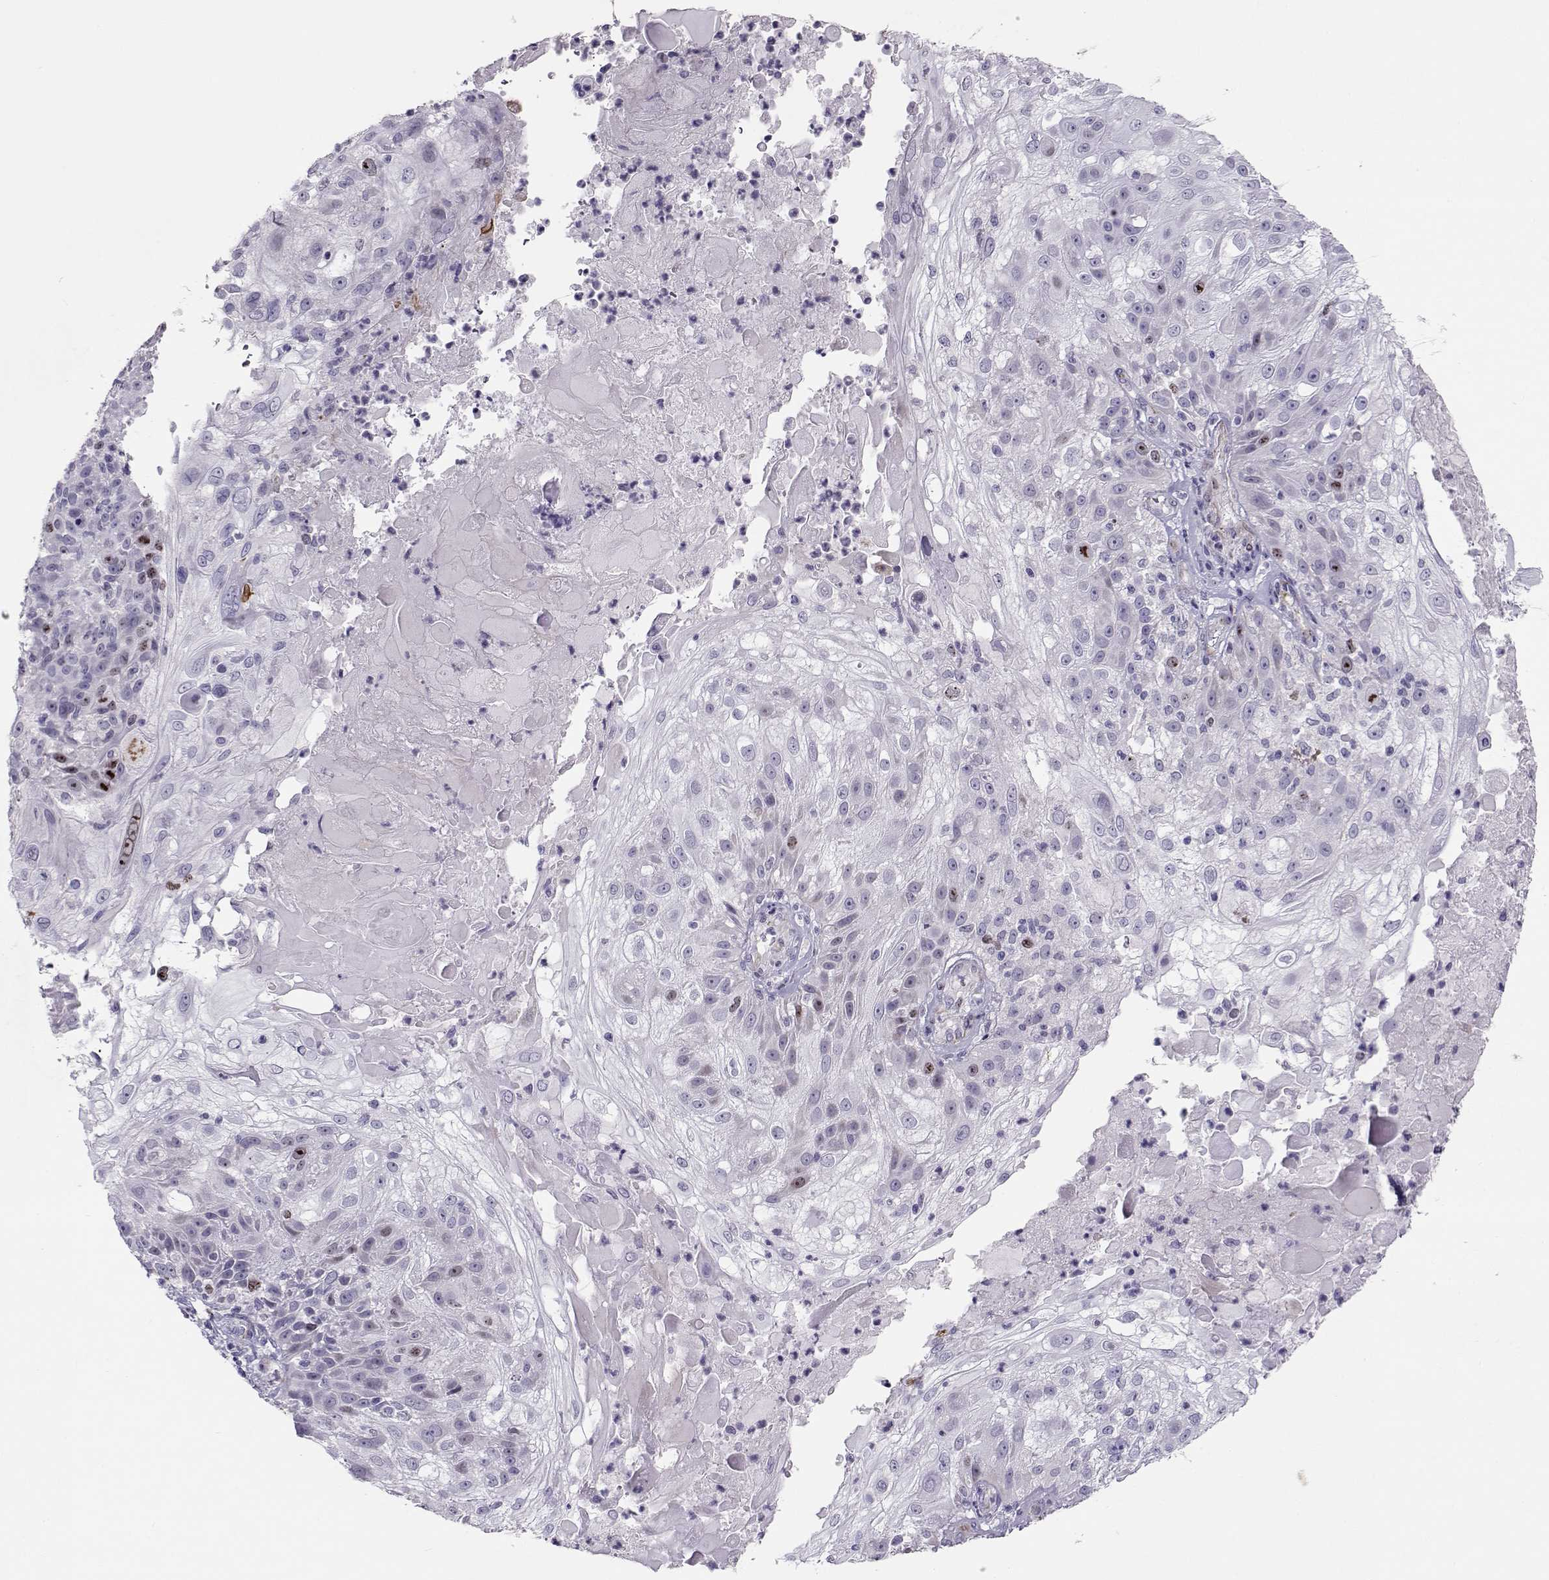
{"staining": {"intensity": "moderate", "quantity": "<25%", "location": "nuclear"}, "tissue": "skin cancer", "cell_type": "Tumor cells", "image_type": "cancer", "snomed": [{"axis": "morphology", "description": "Normal tissue, NOS"}, {"axis": "morphology", "description": "Squamous cell carcinoma, NOS"}, {"axis": "topography", "description": "Skin"}], "caption": "About <25% of tumor cells in skin squamous cell carcinoma demonstrate moderate nuclear protein expression as visualized by brown immunohistochemical staining.", "gene": "NPW", "patient": {"sex": "female", "age": 83}}